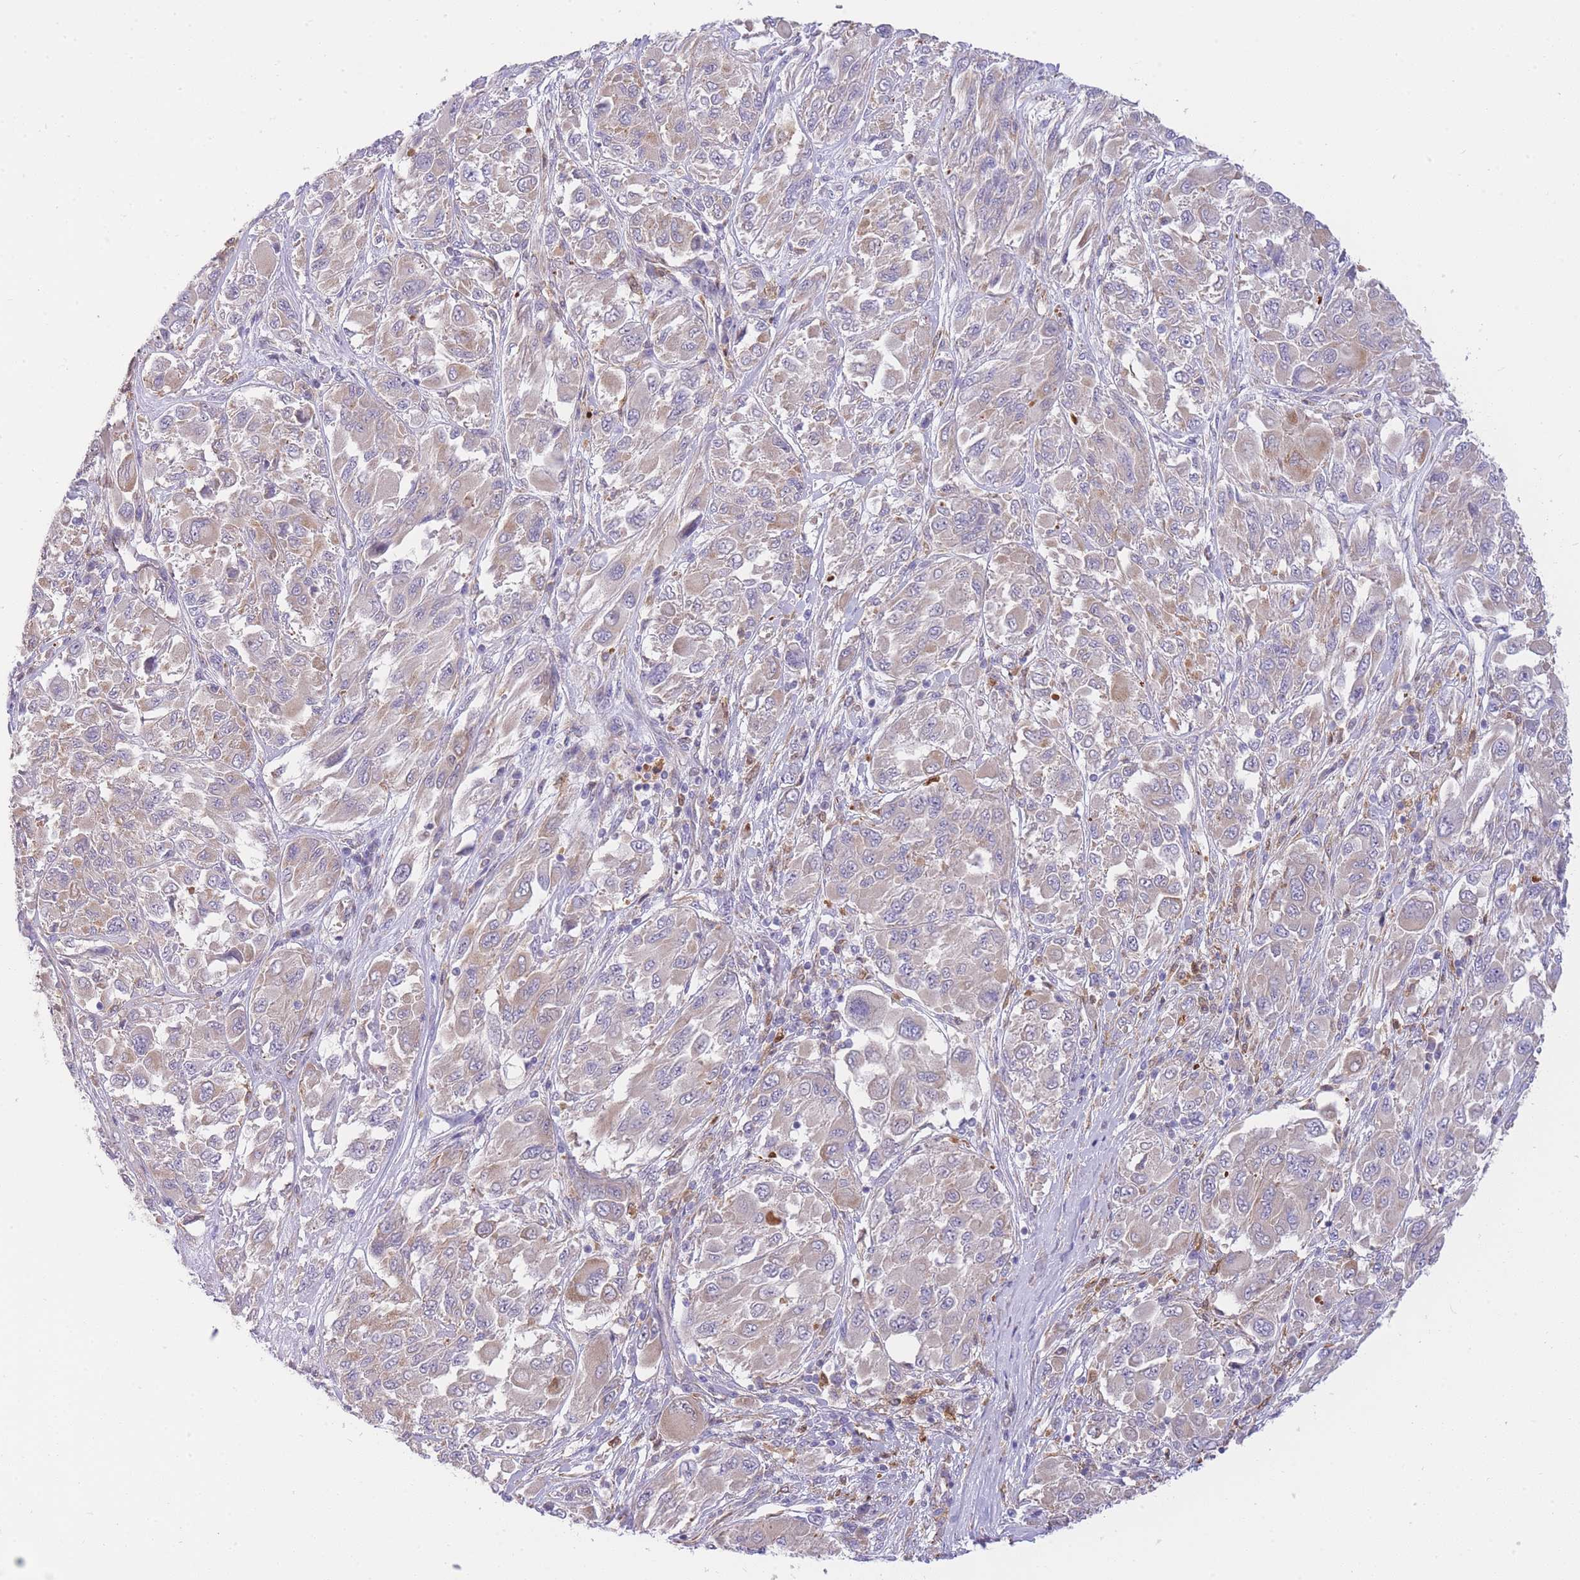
{"staining": {"intensity": "weak", "quantity": "<25%", "location": "cytoplasmic/membranous"}, "tissue": "melanoma", "cell_type": "Tumor cells", "image_type": "cancer", "snomed": [{"axis": "morphology", "description": "Malignant melanoma, NOS"}, {"axis": "topography", "description": "Skin"}], "caption": "A histopathology image of human malignant melanoma is negative for staining in tumor cells. (Brightfield microscopy of DAB (3,3'-diaminobenzidine) immunohistochemistry (IHC) at high magnification).", "gene": "ECPAS", "patient": {"sex": "female", "age": 91}}